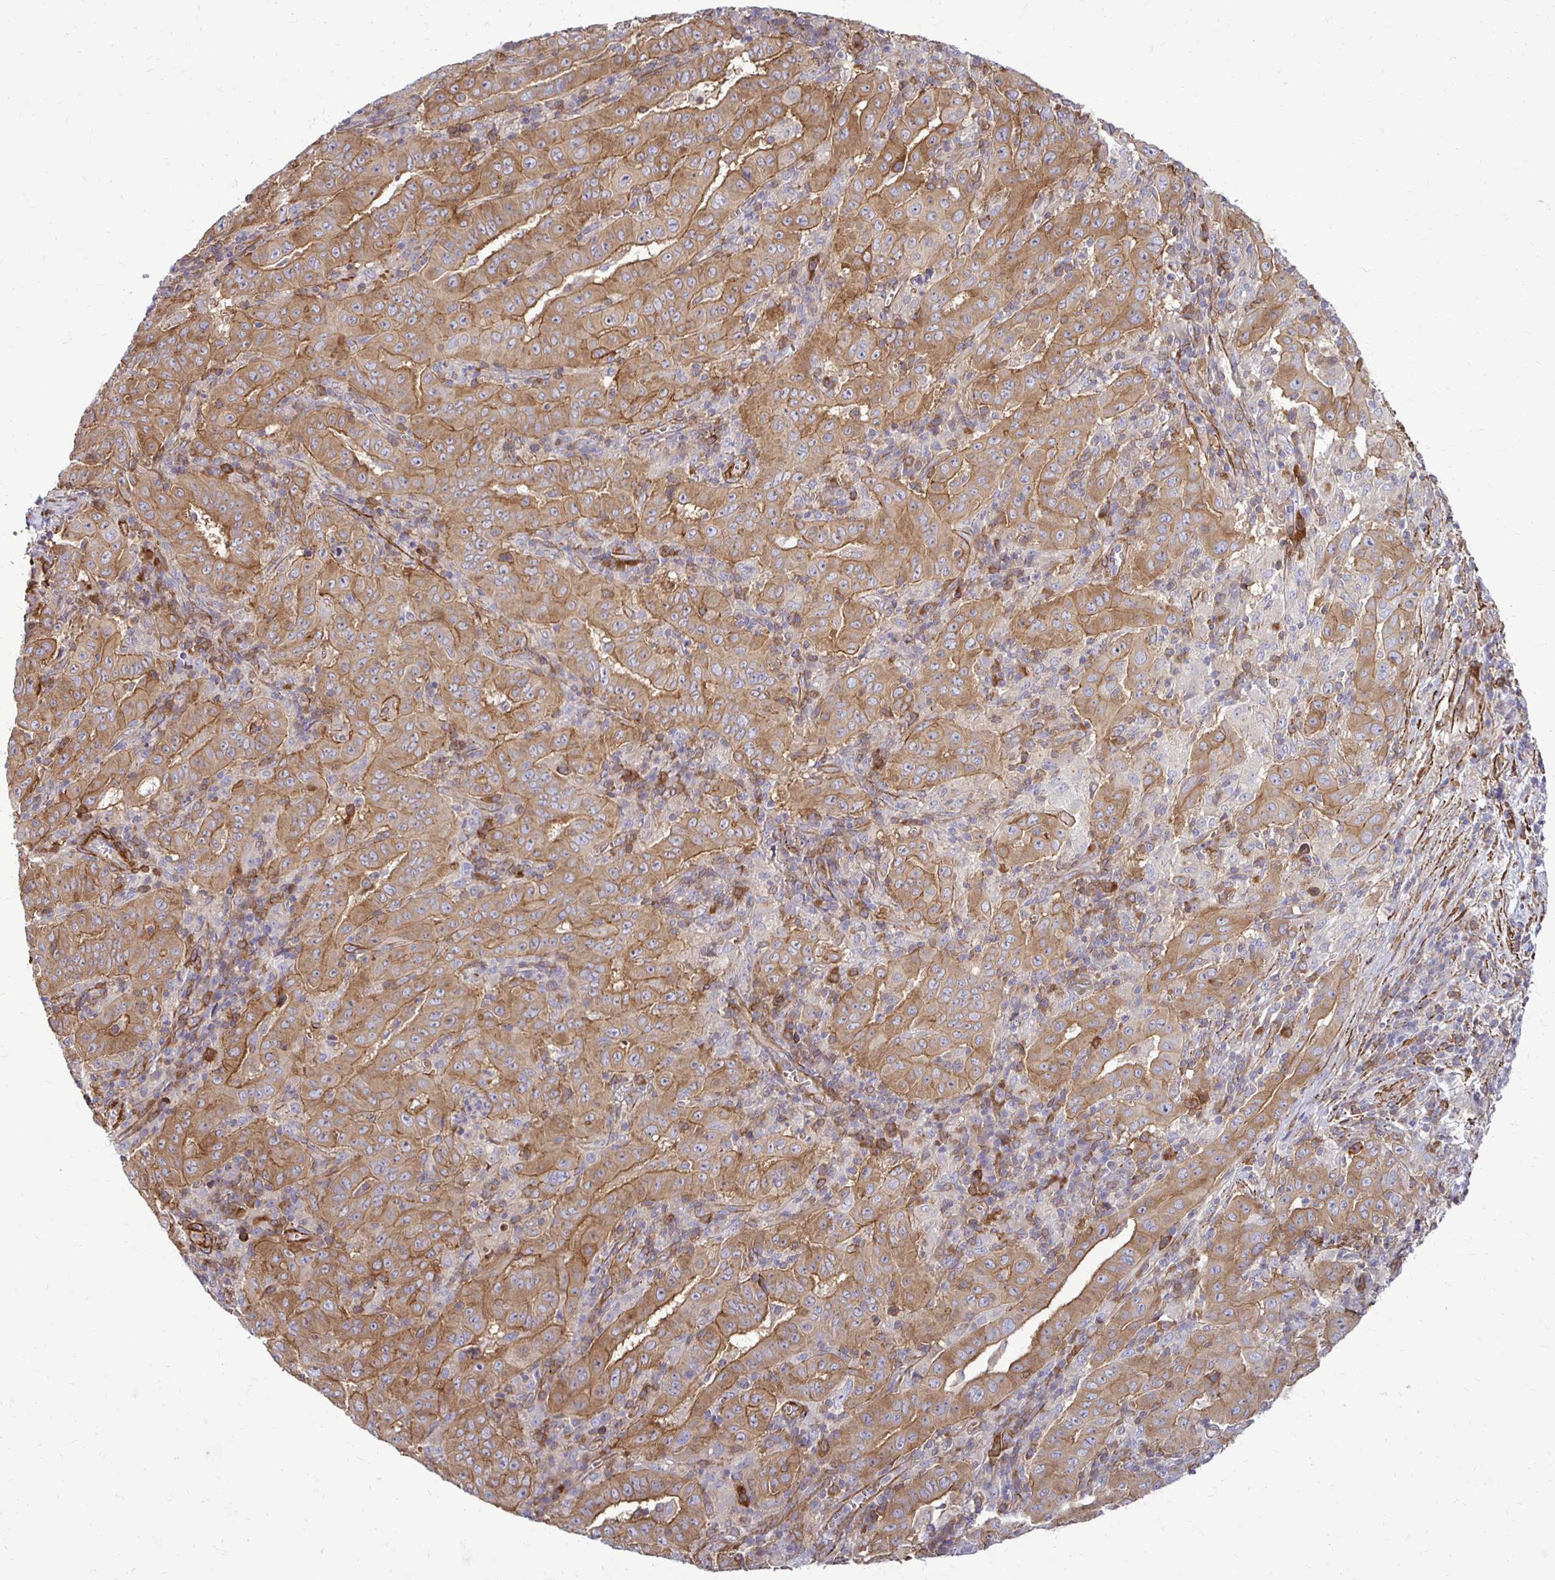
{"staining": {"intensity": "moderate", "quantity": ">75%", "location": "cytoplasmic/membranous"}, "tissue": "pancreatic cancer", "cell_type": "Tumor cells", "image_type": "cancer", "snomed": [{"axis": "morphology", "description": "Adenocarcinoma, NOS"}, {"axis": "topography", "description": "Pancreas"}], "caption": "DAB (3,3'-diaminobenzidine) immunohistochemical staining of pancreatic cancer (adenocarcinoma) shows moderate cytoplasmic/membranous protein positivity in approximately >75% of tumor cells.", "gene": "CTPS1", "patient": {"sex": "male", "age": 63}}